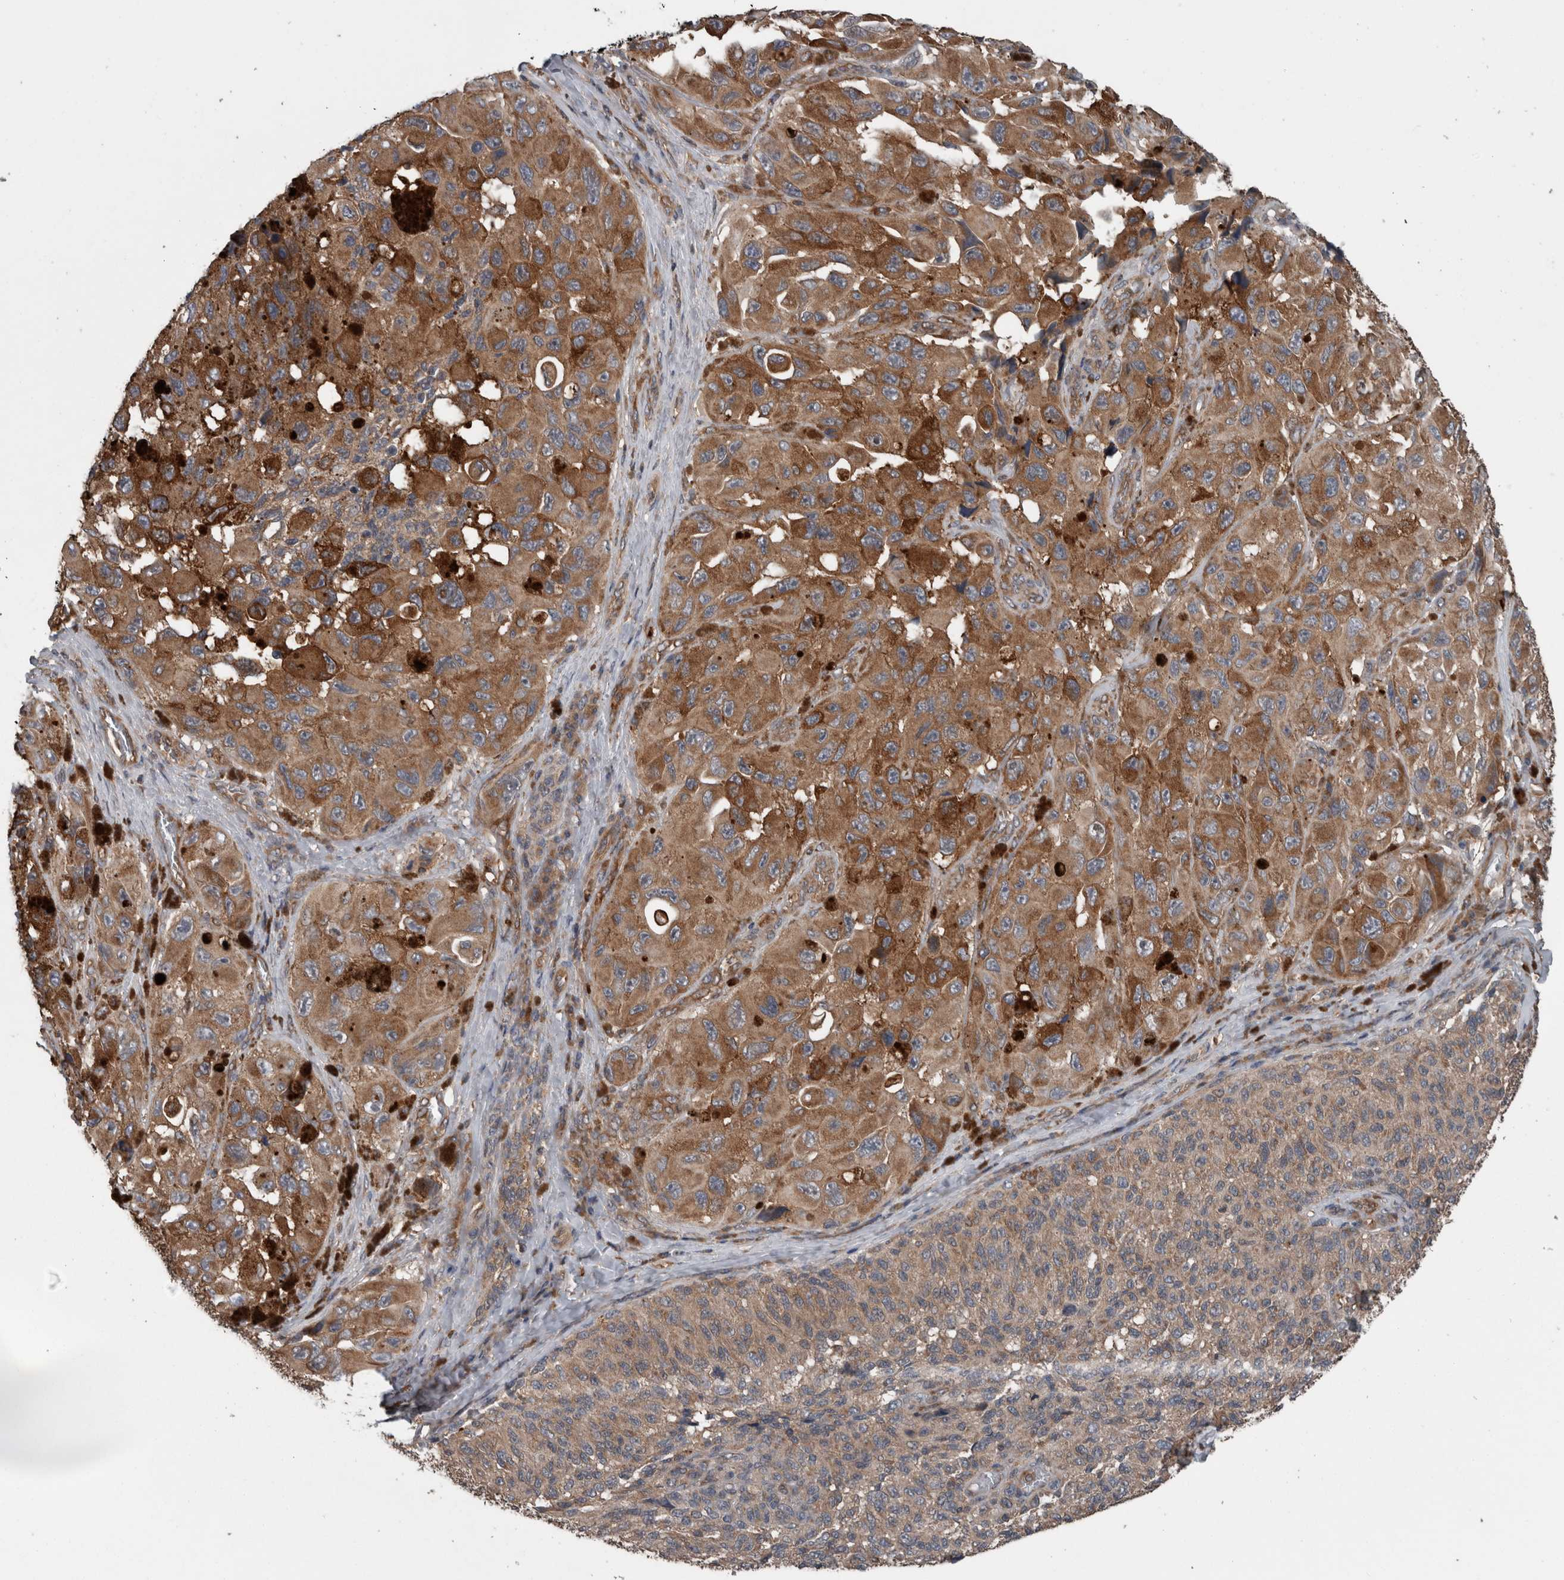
{"staining": {"intensity": "moderate", "quantity": ">75%", "location": "cytoplasmic/membranous"}, "tissue": "melanoma", "cell_type": "Tumor cells", "image_type": "cancer", "snomed": [{"axis": "morphology", "description": "Malignant melanoma, NOS"}, {"axis": "topography", "description": "Skin"}], "caption": "The photomicrograph demonstrates a brown stain indicating the presence of a protein in the cytoplasmic/membranous of tumor cells in melanoma.", "gene": "RIOK3", "patient": {"sex": "female", "age": 73}}